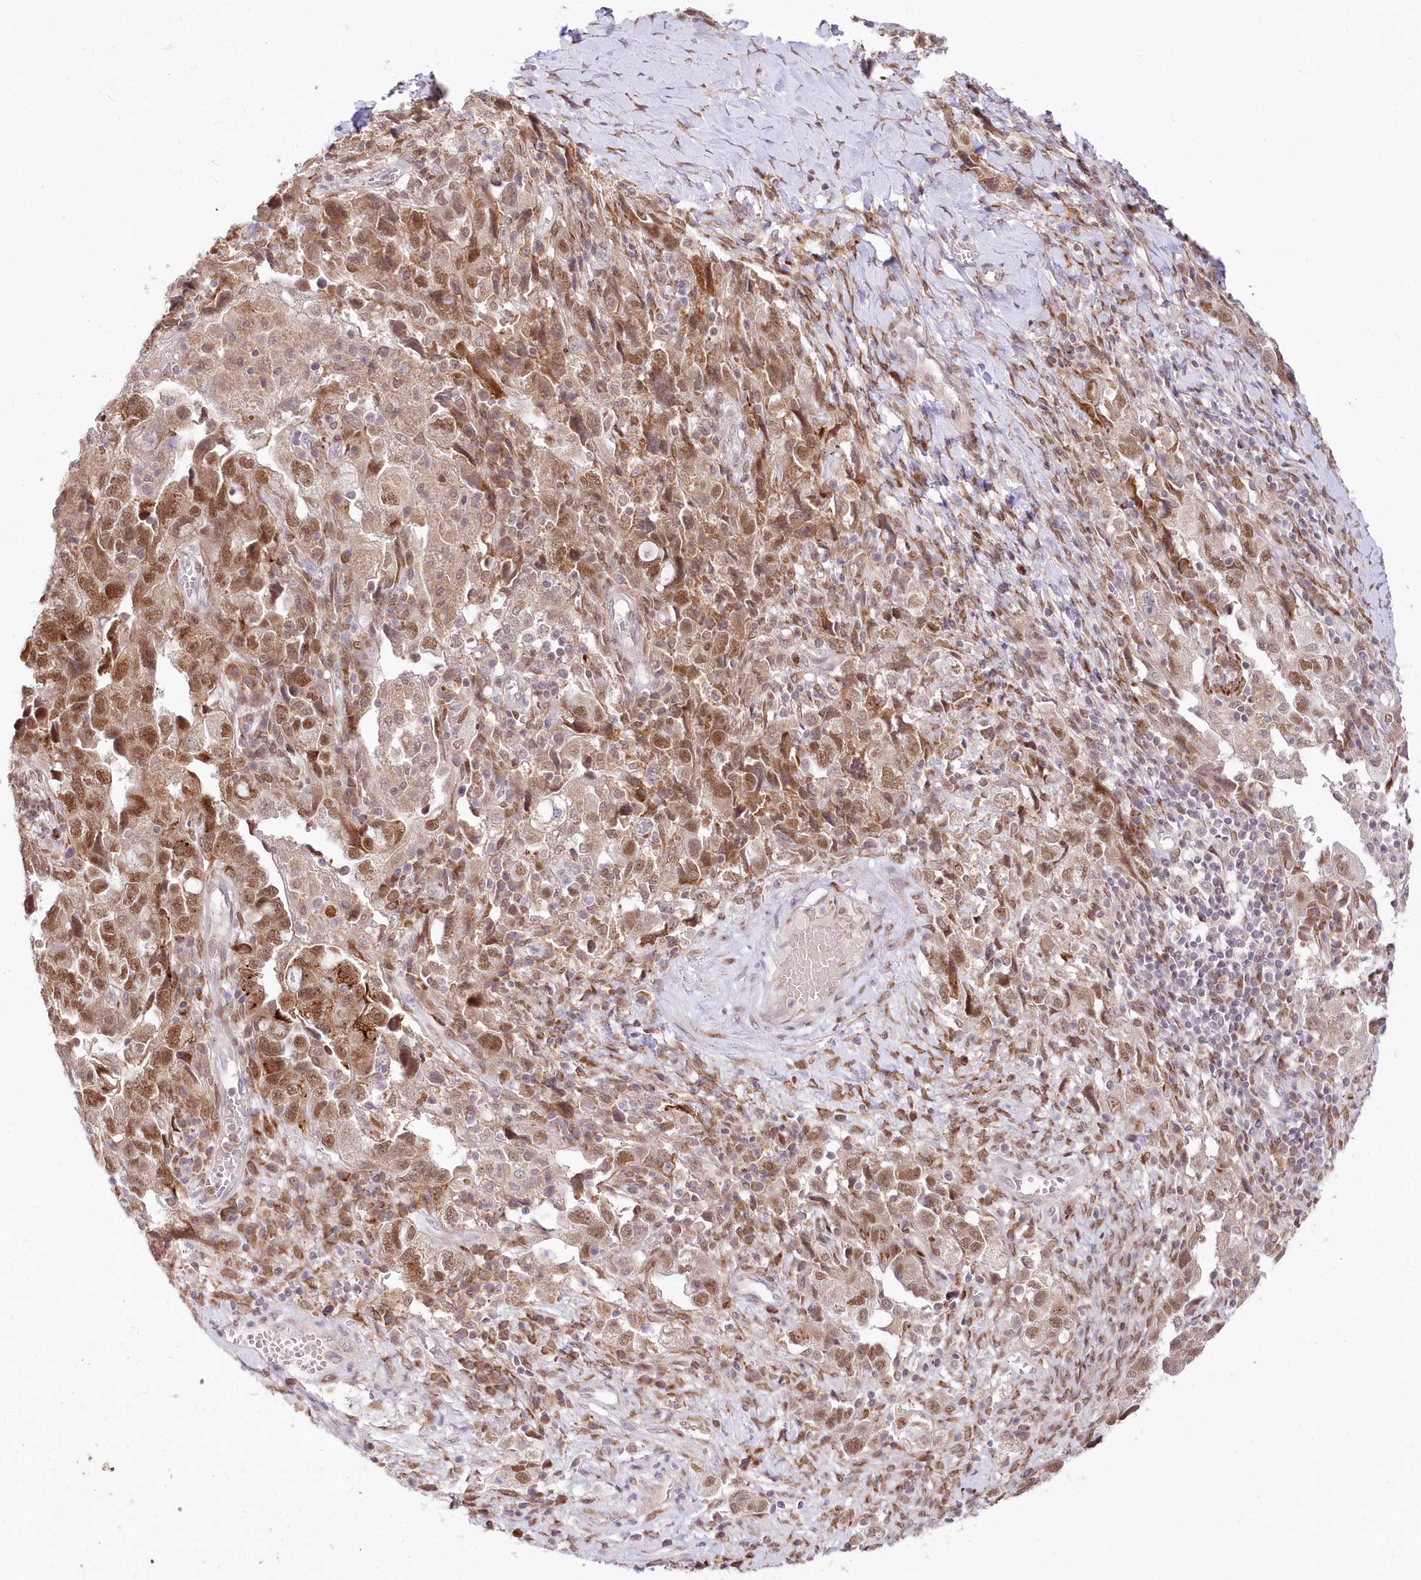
{"staining": {"intensity": "moderate", "quantity": ">75%", "location": "nuclear"}, "tissue": "ovarian cancer", "cell_type": "Tumor cells", "image_type": "cancer", "snomed": [{"axis": "morphology", "description": "Carcinoma, NOS"}, {"axis": "morphology", "description": "Cystadenocarcinoma, serous, NOS"}, {"axis": "topography", "description": "Ovary"}], "caption": "Ovarian serous cystadenocarcinoma tissue reveals moderate nuclear staining in approximately >75% of tumor cells, visualized by immunohistochemistry.", "gene": "LDB1", "patient": {"sex": "female", "age": 69}}